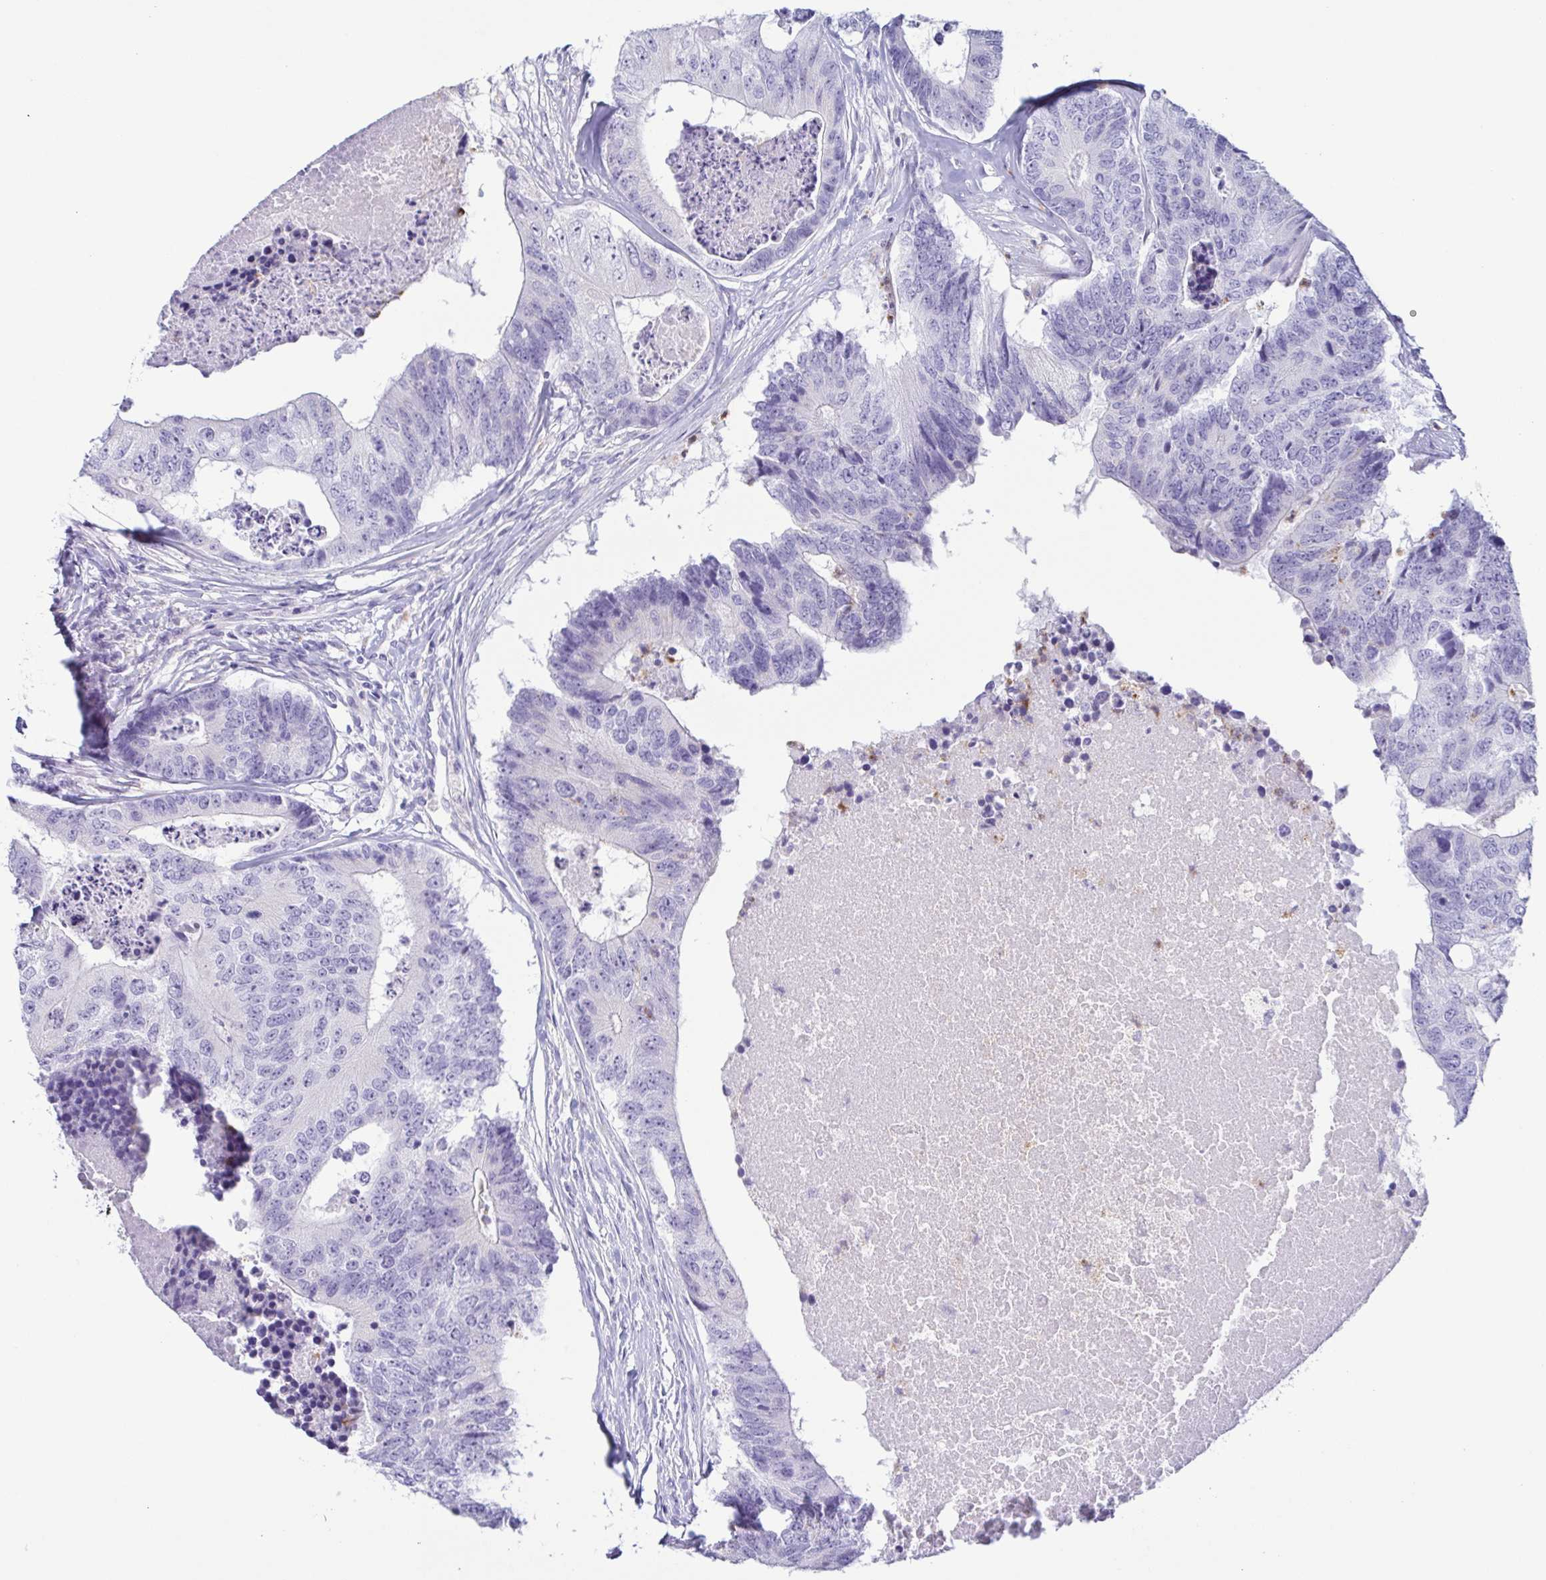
{"staining": {"intensity": "negative", "quantity": "none", "location": "none"}, "tissue": "colorectal cancer", "cell_type": "Tumor cells", "image_type": "cancer", "snomed": [{"axis": "morphology", "description": "Adenocarcinoma, NOS"}, {"axis": "topography", "description": "Colon"}], "caption": "Immunohistochemistry image of neoplastic tissue: colorectal adenocarcinoma stained with DAB exhibits no significant protein staining in tumor cells.", "gene": "AZU1", "patient": {"sex": "female", "age": 67}}